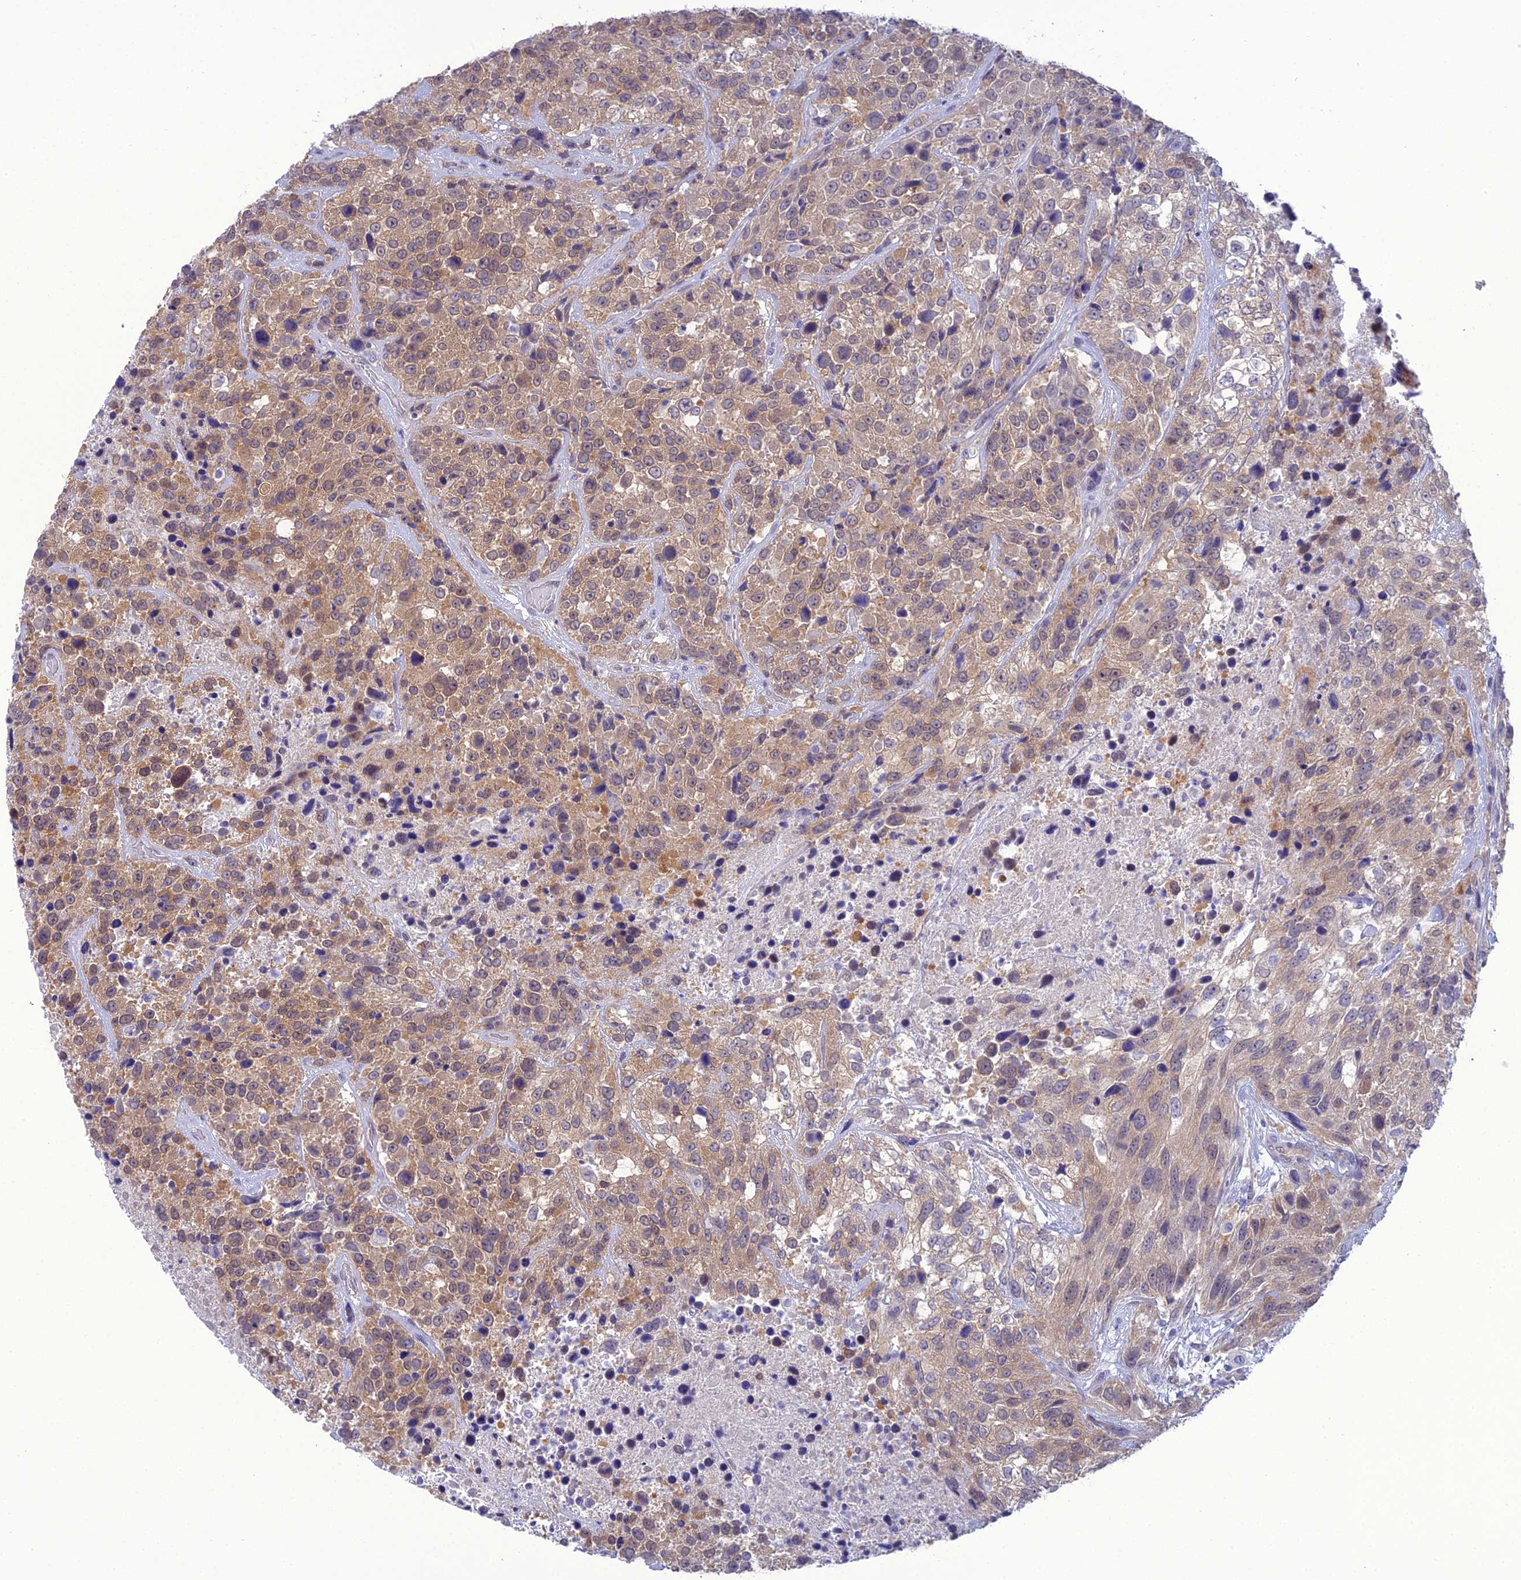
{"staining": {"intensity": "moderate", "quantity": ">75%", "location": "cytoplasmic/membranous,nuclear"}, "tissue": "urothelial cancer", "cell_type": "Tumor cells", "image_type": "cancer", "snomed": [{"axis": "morphology", "description": "Urothelial carcinoma, High grade"}, {"axis": "topography", "description": "Urinary bladder"}], "caption": "A medium amount of moderate cytoplasmic/membranous and nuclear positivity is present in approximately >75% of tumor cells in urothelial cancer tissue.", "gene": "GNPNAT1", "patient": {"sex": "female", "age": 70}}